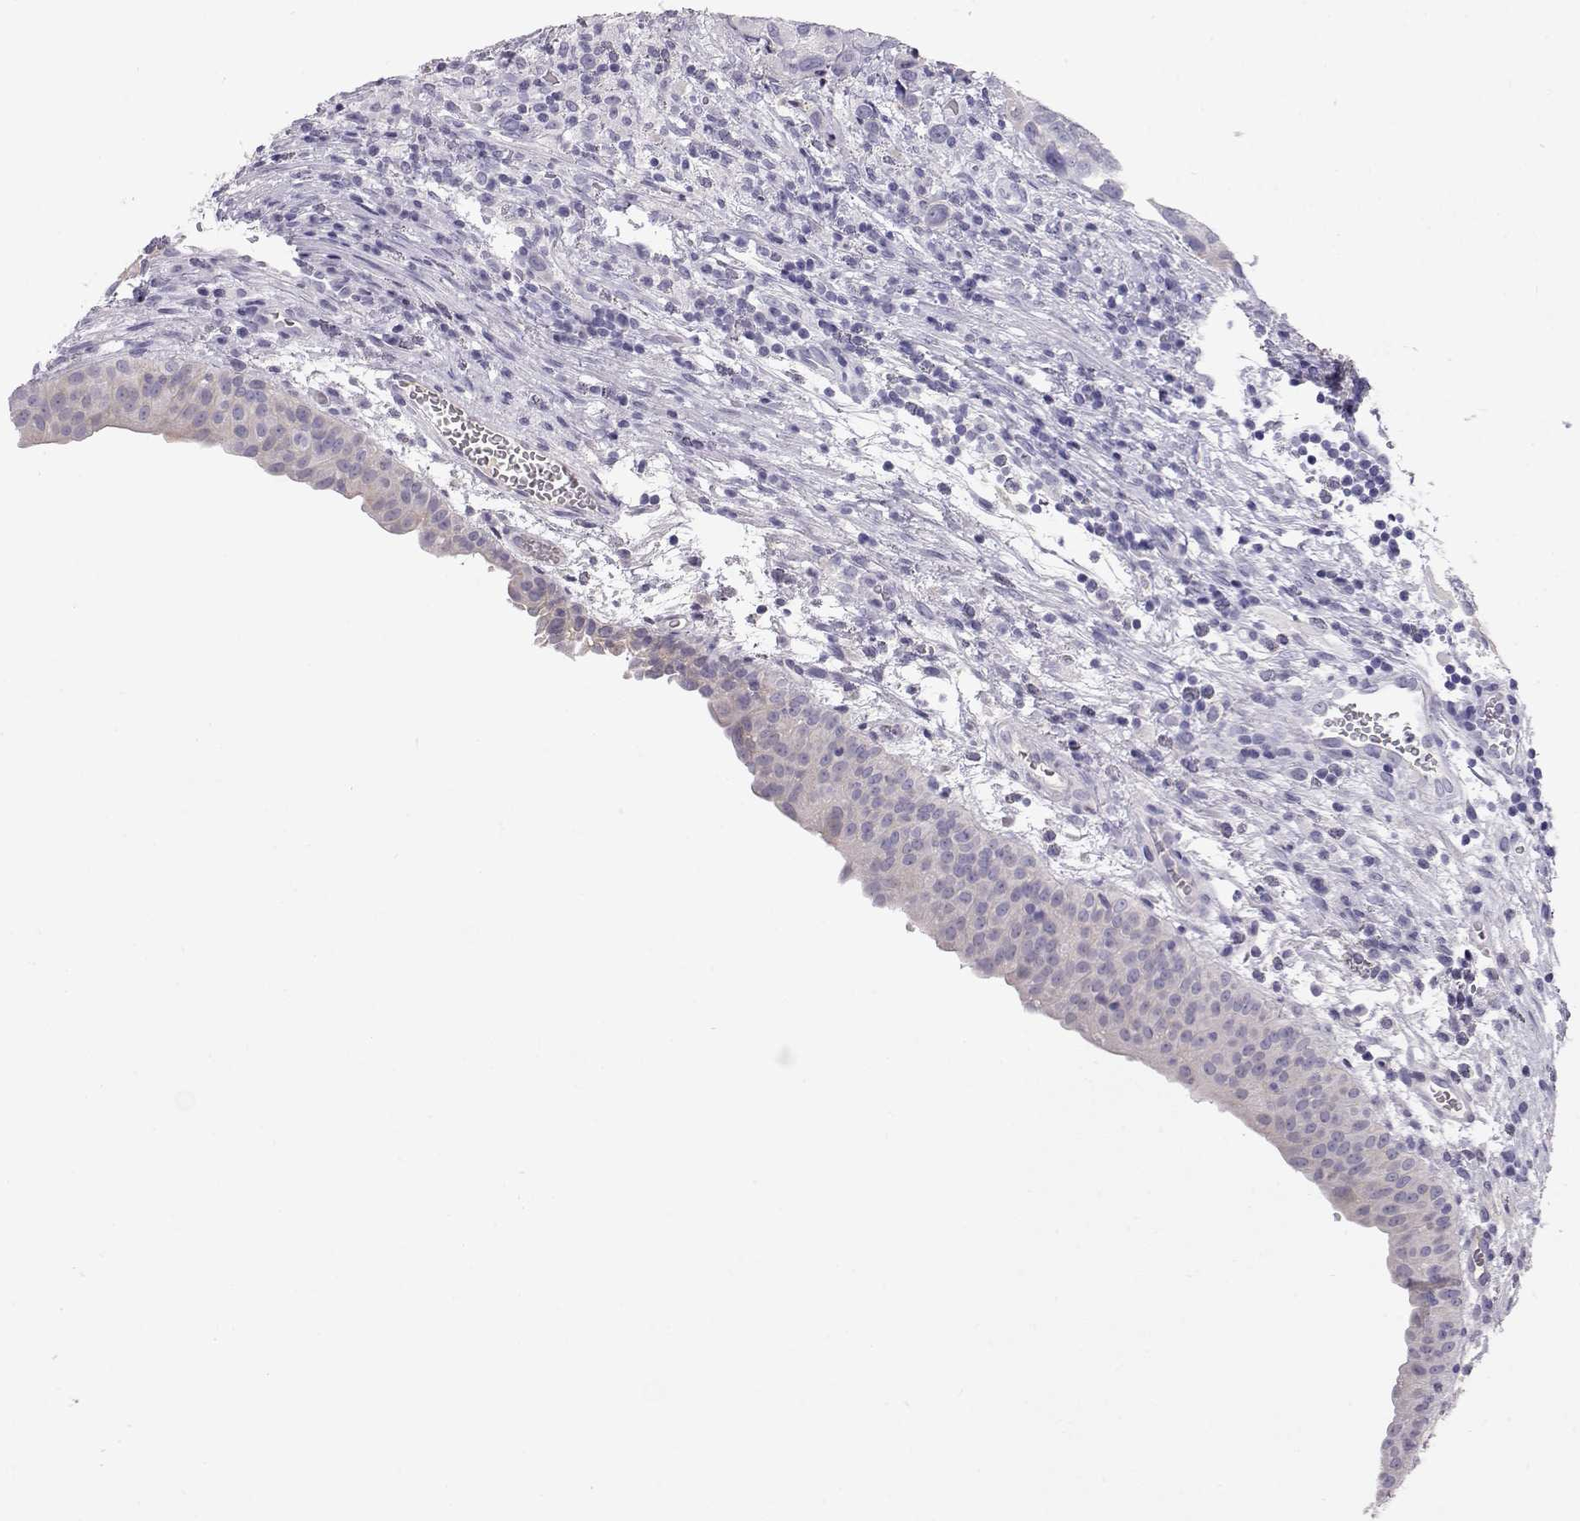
{"staining": {"intensity": "negative", "quantity": "none", "location": "none"}, "tissue": "urothelial cancer", "cell_type": "Tumor cells", "image_type": "cancer", "snomed": [{"axis": "morphology", "description": "Urothelial carcinoma, High grade"}, {"axis": "topography", "description": "Urinary bladder"}], "caption": "The image demonstrates no staining of tumor cells in urothelial carcinoma (high-grade).", "gene": "GPR26", "patient": {"sex": "male", "age": 60}}